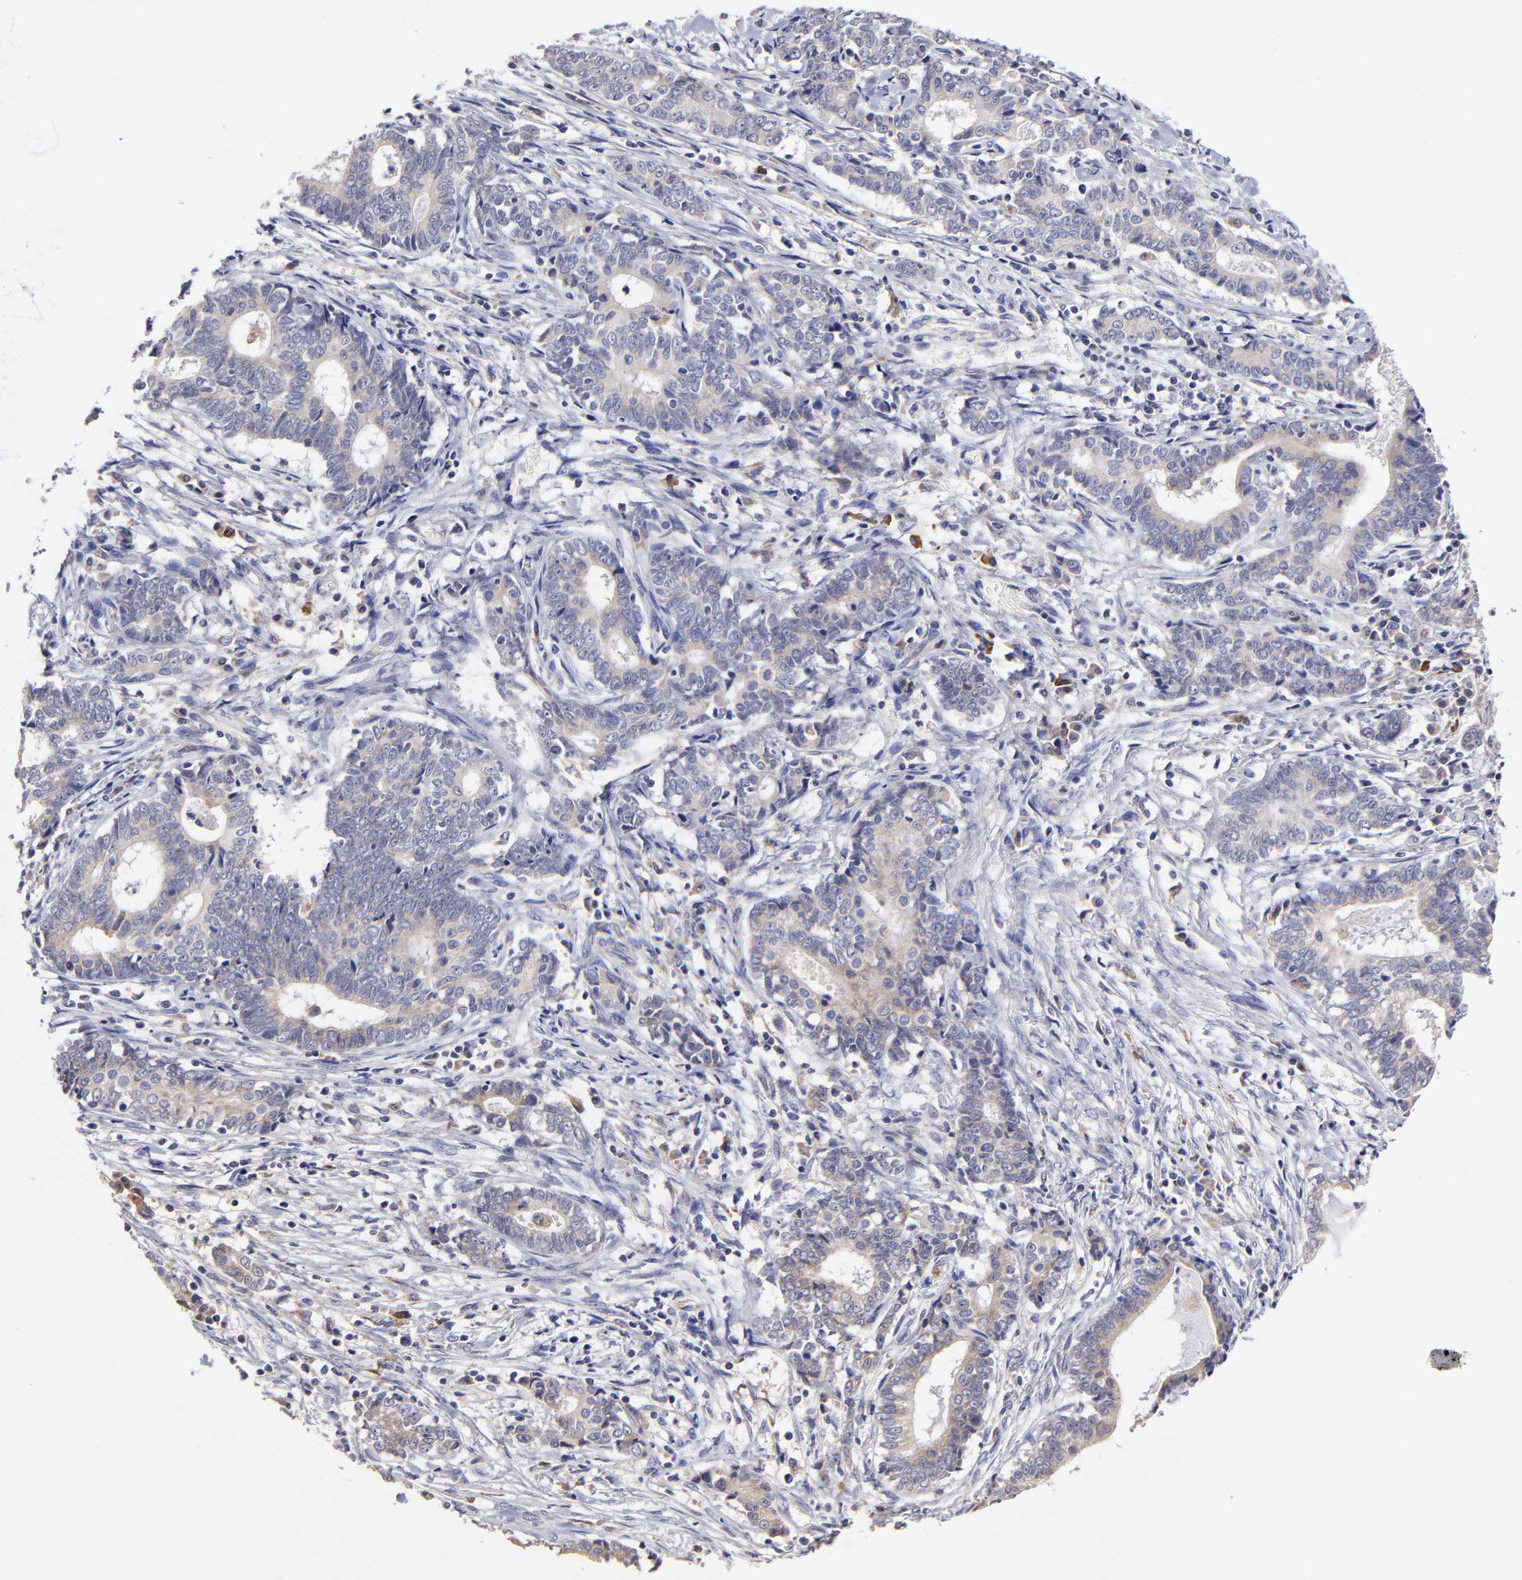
{"staining": {"intensity": "weak", "quantity": ">75%", "location": "cytoplasmic/membranous"}, "tissue": "liver cancer", "cell_type": "Tumor cells", "image_type": "cancer", "snomed": [{"axis": "morphology", "description": "Cholangiocarcinoma"}, {"axis": "topography", "description": "Liver"}], "caption": "Immunohistochemical staining of human cholangiocarcinoma (liver) exhibits low levels of weak cytoplasmic/membranous expression in approximately >75% of tumor cells.", "gene": "GCSAM", "patient": {"sex": "male", "age": 57}}